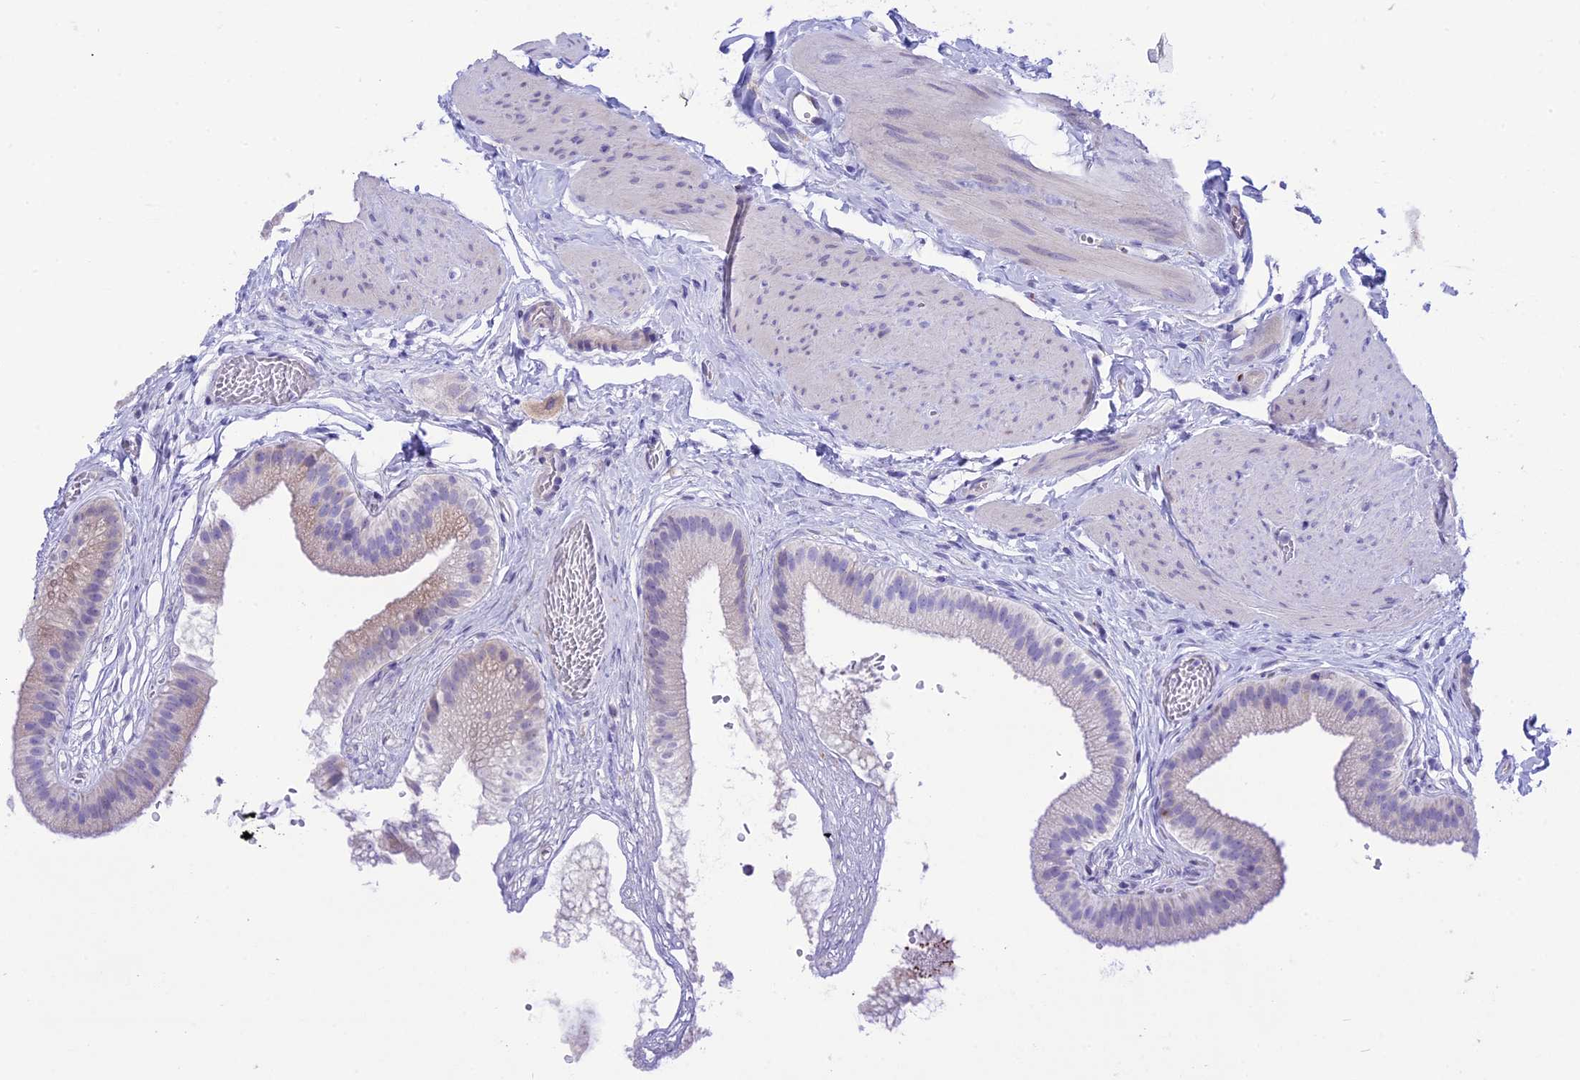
{"staining": {"intensity": "moderate", "quantity": "25%-75%", "location": "cytoplasmic/membranous"}, "tissue": "gallbladder", "cell_type": "Glandular cells", "image_type": "normal", "snomed": [{"axis": "morphology", "description": "Normal tissue, NOS"}, {"axis": "topography", "description": "Gallbladder"}], "caption": "The photomicrograph shows immunohistochemical staining of unremarkable gallbladder. There is moderate cytoplasmic/membranous positivity is identified in about 25%-75% of glandular cells.", "gene": "DOC2B", "patient": {"sex": "female", "age": 54}}